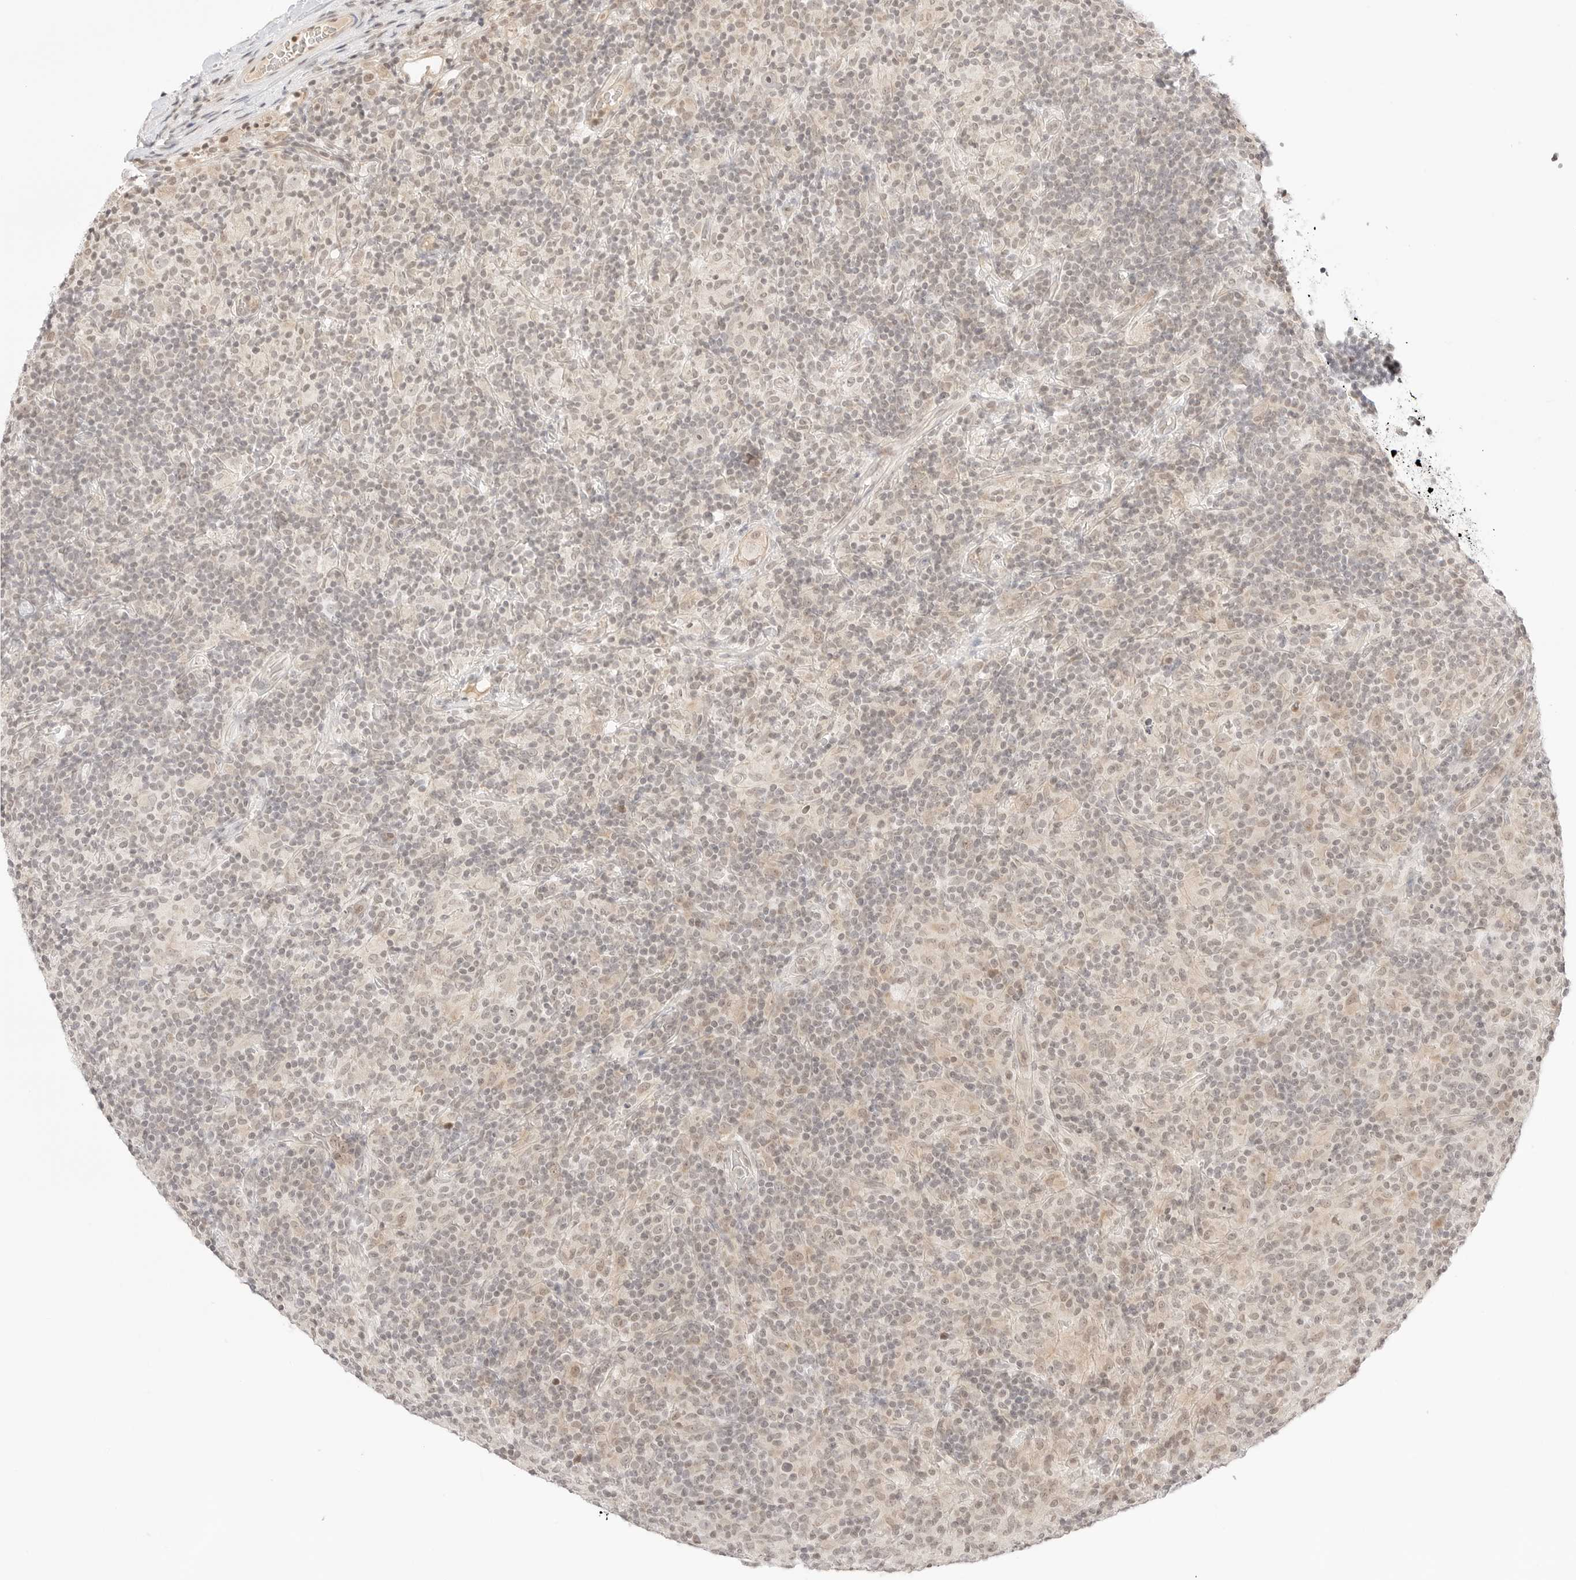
{"staining": {"intensity": "negative", "quantity": "none", "location": "none"}, "tissue": "lymphoma", "cell_type": "Tumor cells", "image_type": "cancer", "snomed": [{"axis": "morphology", "description": "Hodgkin's disease, NOS"}, {"axis": "topography", "description": "Lymph node"}], "caption": "An IHC image of Hodgkin's disease is shown. There is no staining in tumor cells of Hodgkin's disease.", "gene": "RPS6KL1", "patient": {"sex": "male", "age": 70}}